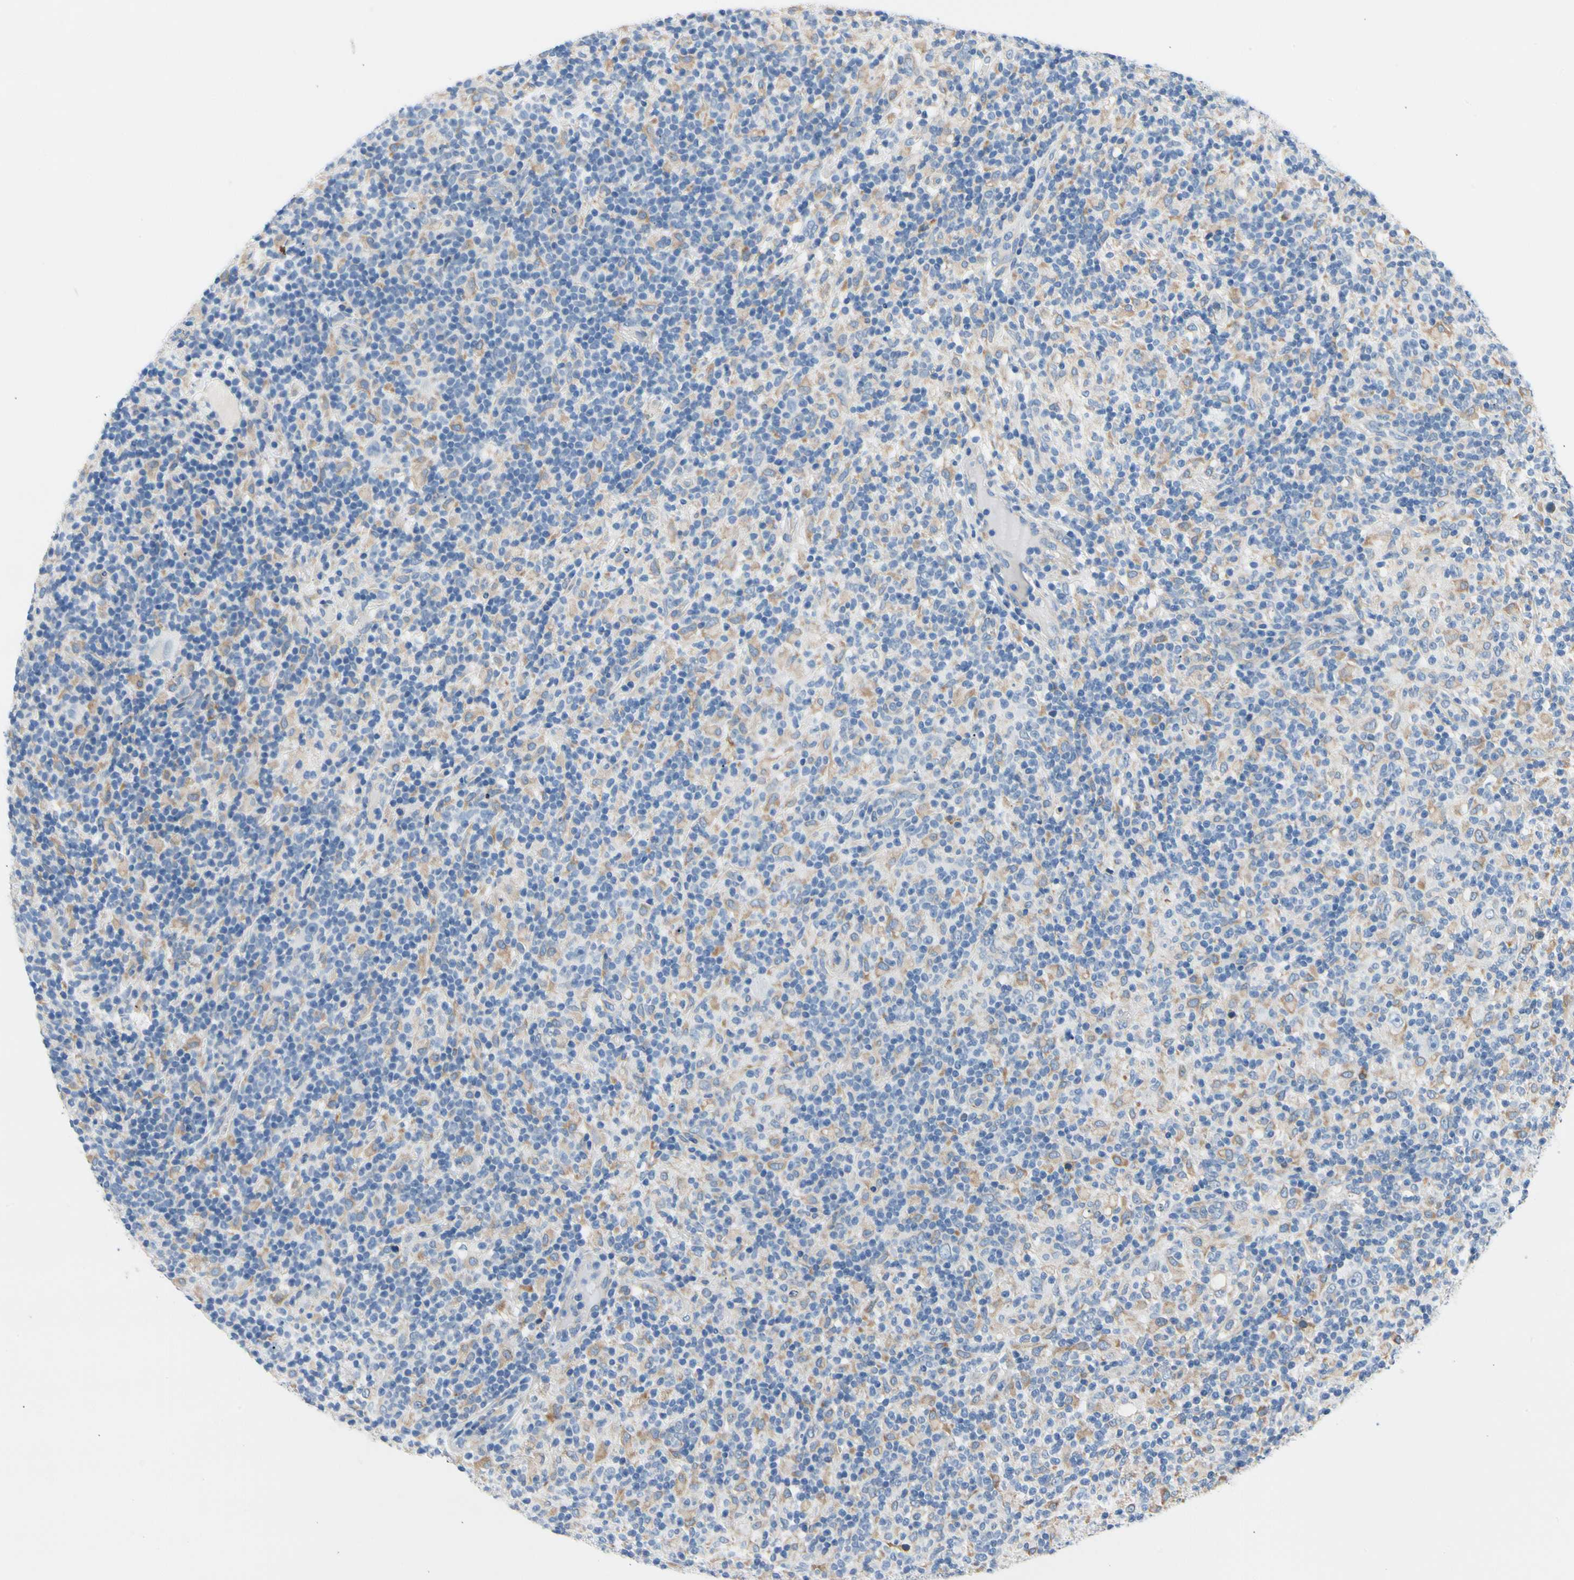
{"staining": {"intensity": "negative", "quantity": "none", "location": "none"}, "tissue": "lymphoma", "cell_type": "Tumor cells", "image_type": "cancer", "snomed": [{"axis": "morphology", "description": "Hodgkin's disease, NOS"}, {"axis": "topography", "description": "Lymph node"}], "caption": "IHC histopathology image of neoplastic tissue: human Hodgkin's disease stained with DAB displays no significant protein staining in tumor cells. (DAB (3,3'-diaminobenzidine) immunohistochemistry (IHC), high magnification).", "gene": "STXBP1", "patient": {"sex": "male", "age": 70}}